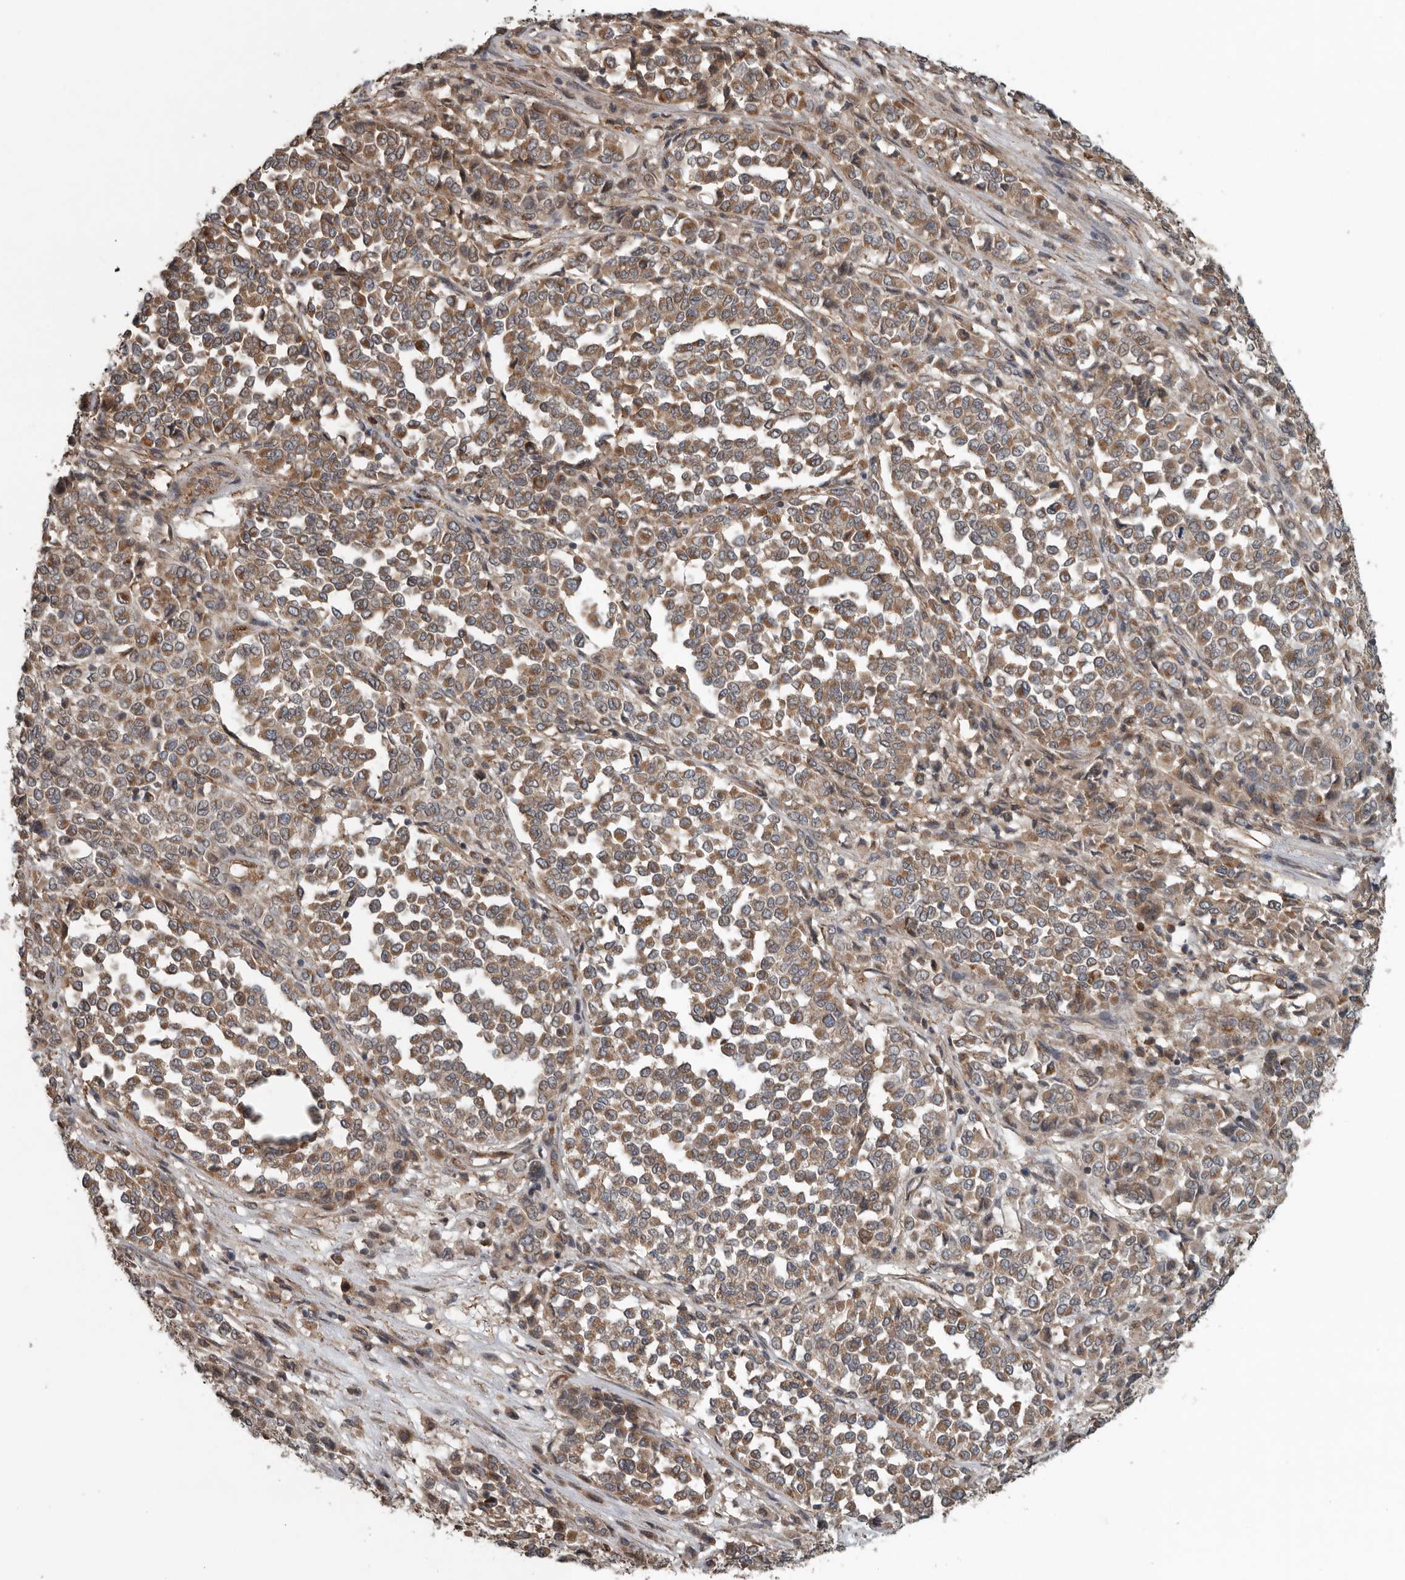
{"staining": {"intensity": "moderate", "quantity": ">75%", "location": "cytoplasmic/membranous"}, "tissue": "melanoma", "cell_type": "Tumor cells", "image_type": "cancer", "snomed": [{"axis": "morphology", "description": "Malignant melanoma, Metastatic site"}, {"axis": "topography", "description": "Pancreas"}], "caption": "Immunohistochemical staining of melanoma displays medium levels of moderate cytoplasmic/membranous protein positivity in approximately >75% of tumor cells.", "gene": "AMFR", "patient": {"sex": "female", "age": 30}}